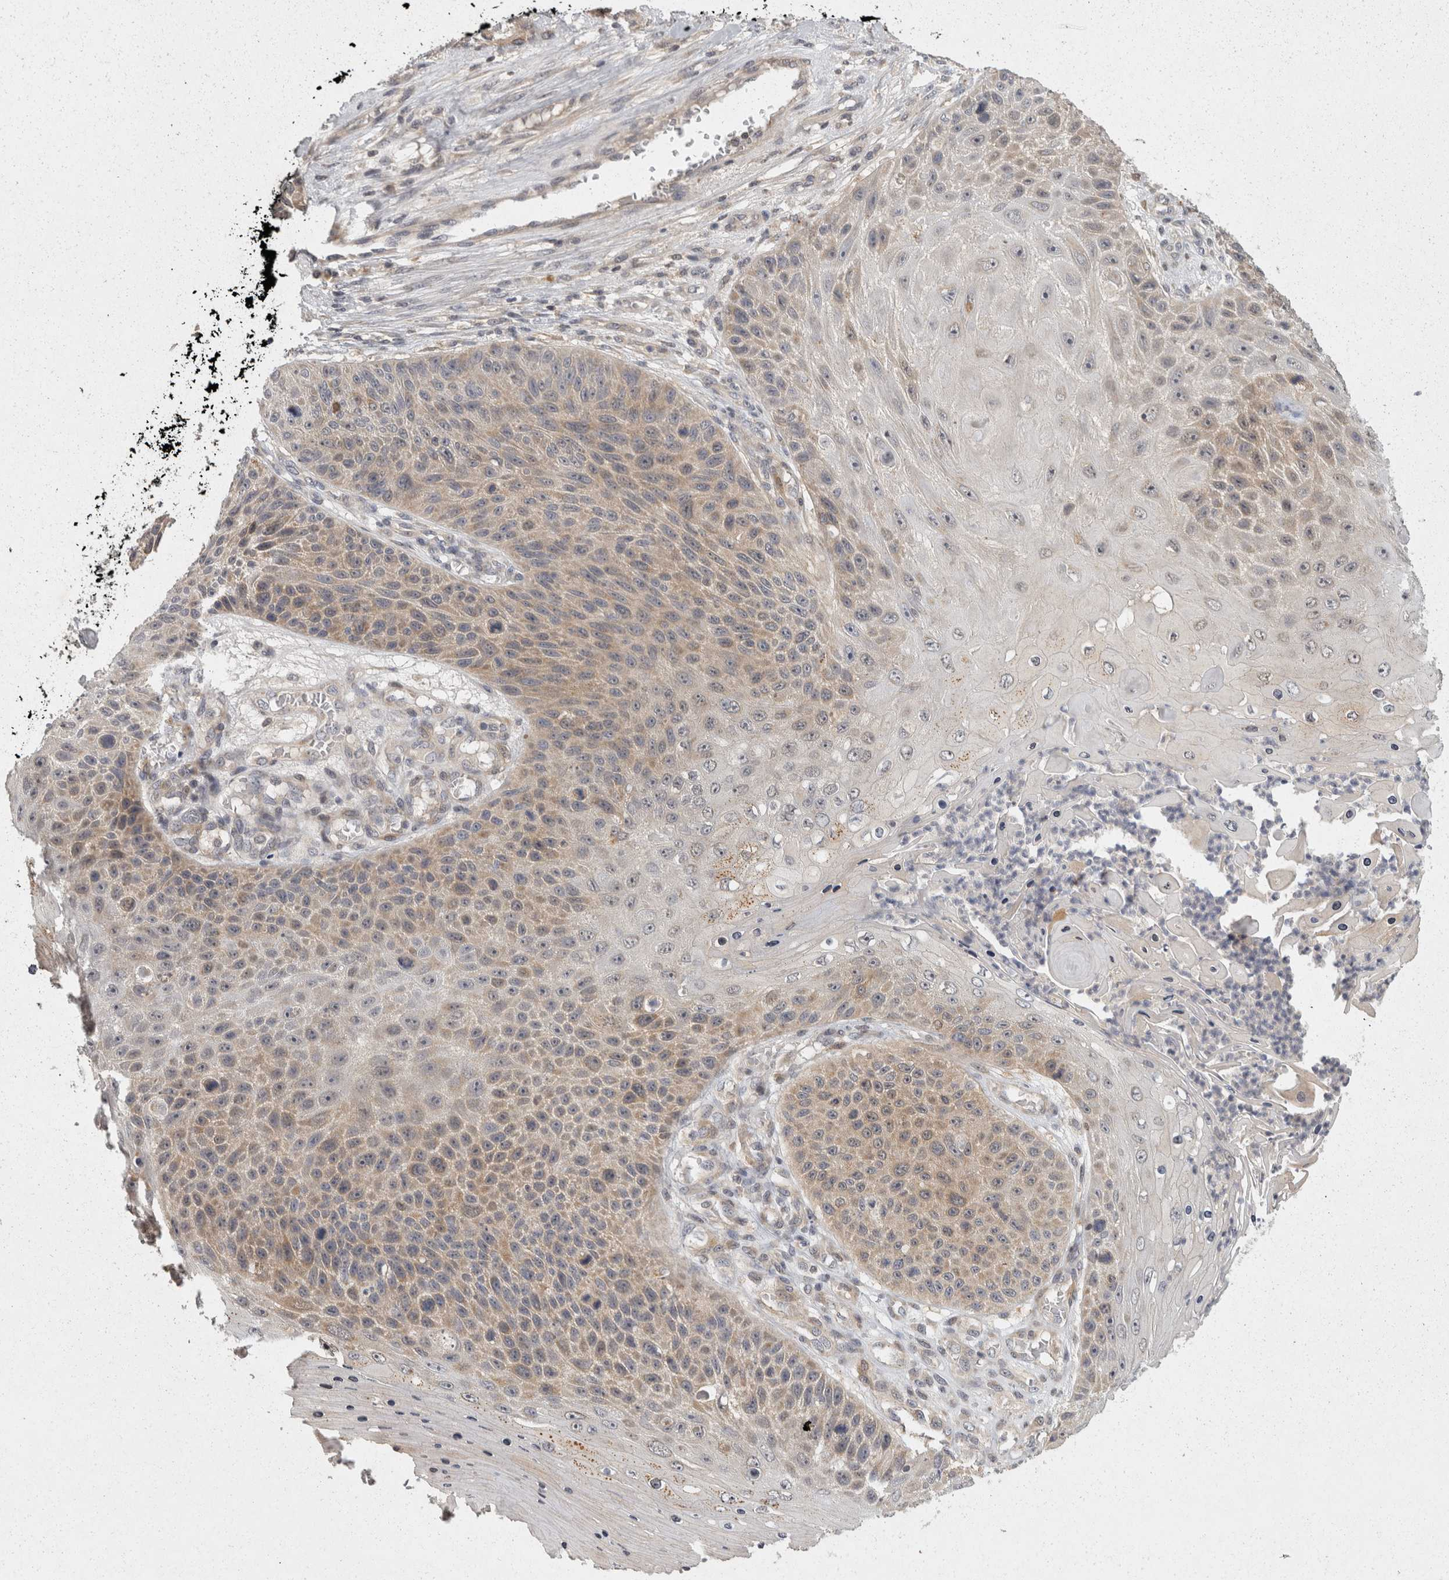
{"staining": {"intensity": "weak", "quantity": "25%-75%", "location": "cytoplasmic/membranous"}, "tissue": "skin cancer", "cell_type": "Tumor cells", "image_type": "cancer", "snomed": [{"axis": "morphology", "description": "Squamous cell carcinoma, NOS"}, {"axis": "topography", "description": "Skin"}], "caption": "A brown stain shows weak cytoplasmic/membranous staining of a protein in skin squamous cell carcinoma tumor cells. The protein of interest is shown in brown color, while the nuclei are stained blue.", "gene": "ACAT2", "patient": {"sex": "female", "age": 88}}